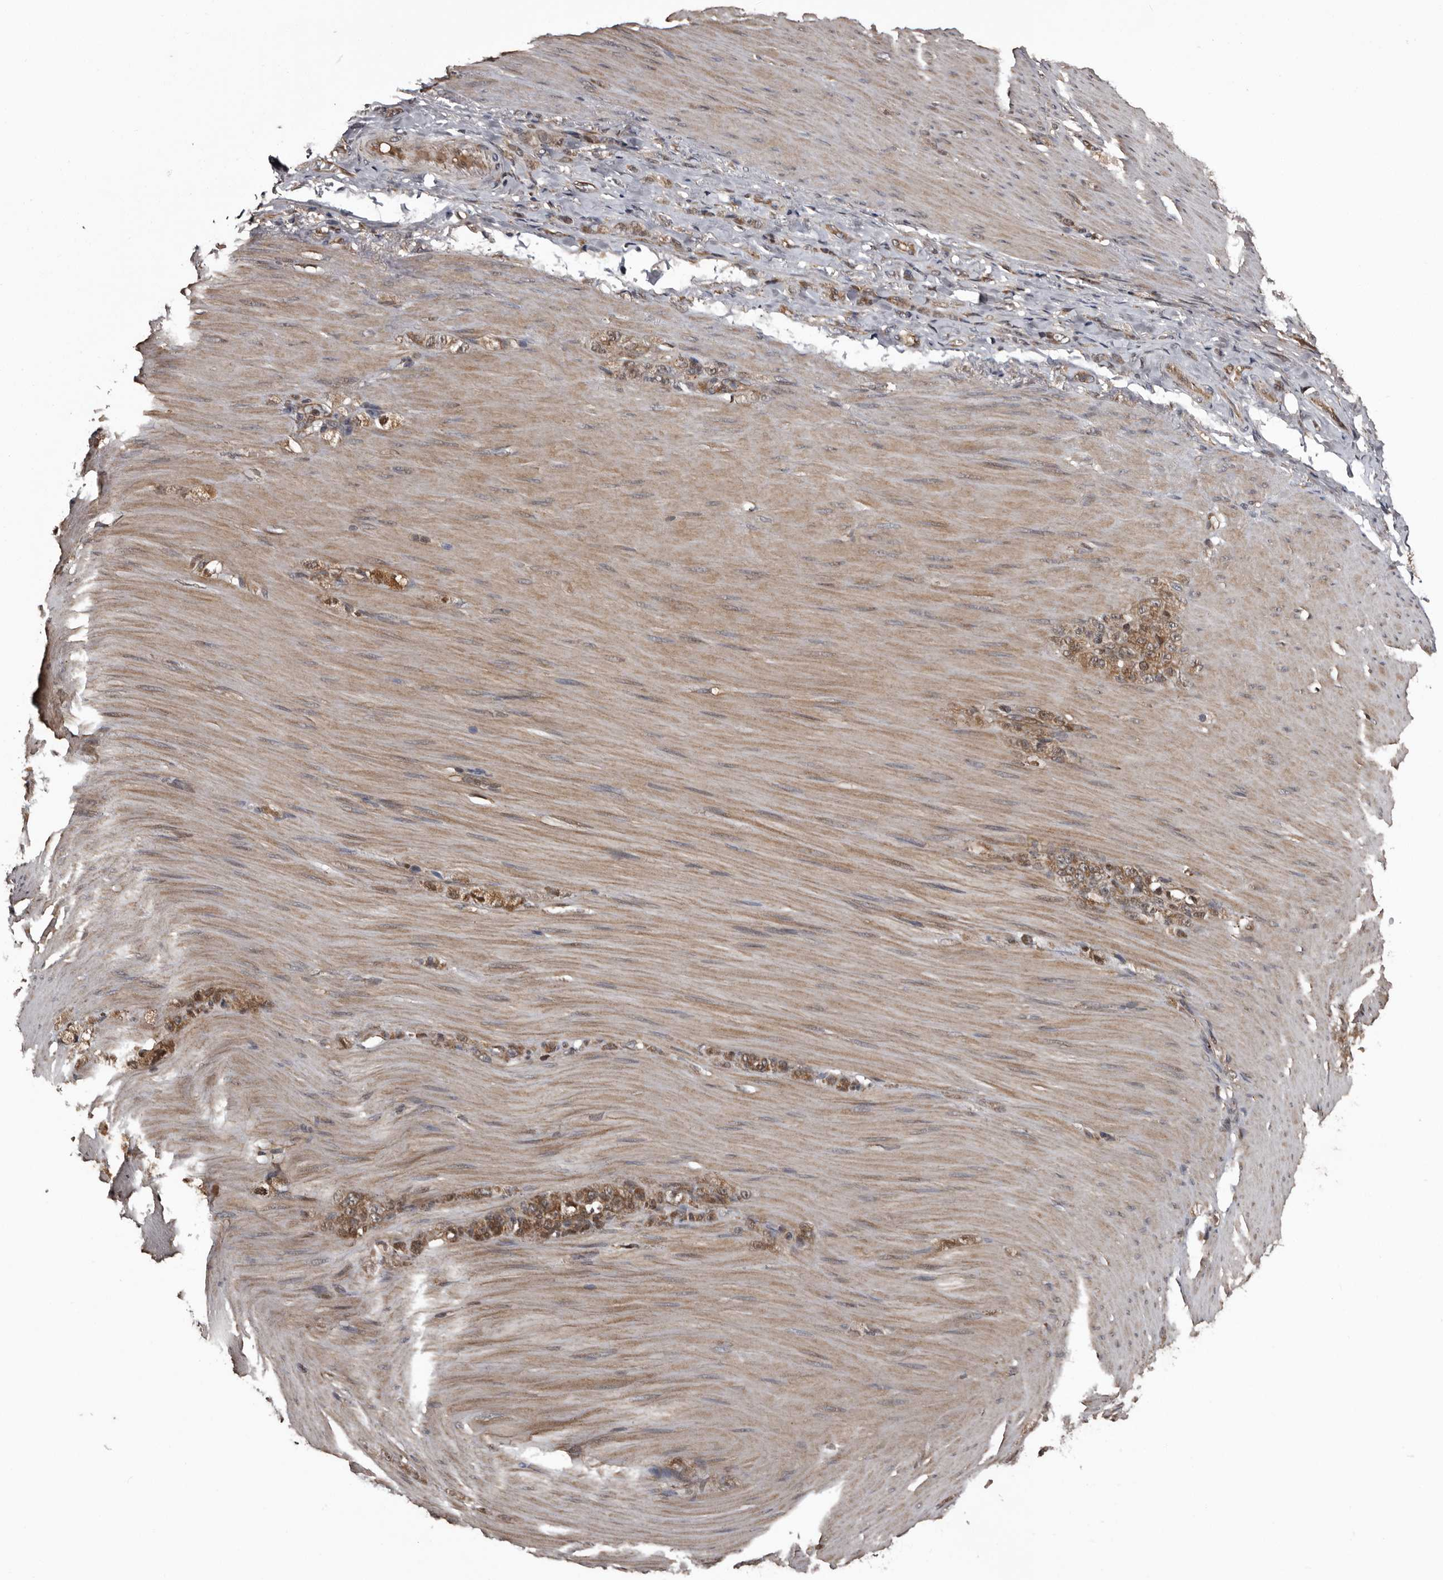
{"staining": {"intensity": "moderate", "quantity": ">75%", "location": "cytoplasmic/membranous,nuclear"}, "tissue": "stomach cancer", "cell_type": "Tumor cells", "image_type": "cancer", "snomed": [{"axis": "morphology", "description": "Normal tissue, NOS"}, {"axis": "morphology", "description": "Adenocarcinoma, NOS"}, {"axis": "topography", "description": "Stomach"}], "caption": "Stomach cancer stained with immunohistochemistry exhibits moderate cytoplasmic/membranous and nuclear staining in approximately >75% of tumor cells.", "gene": "SERTAD4", "patient": {"sex": "male", "age": 82}}